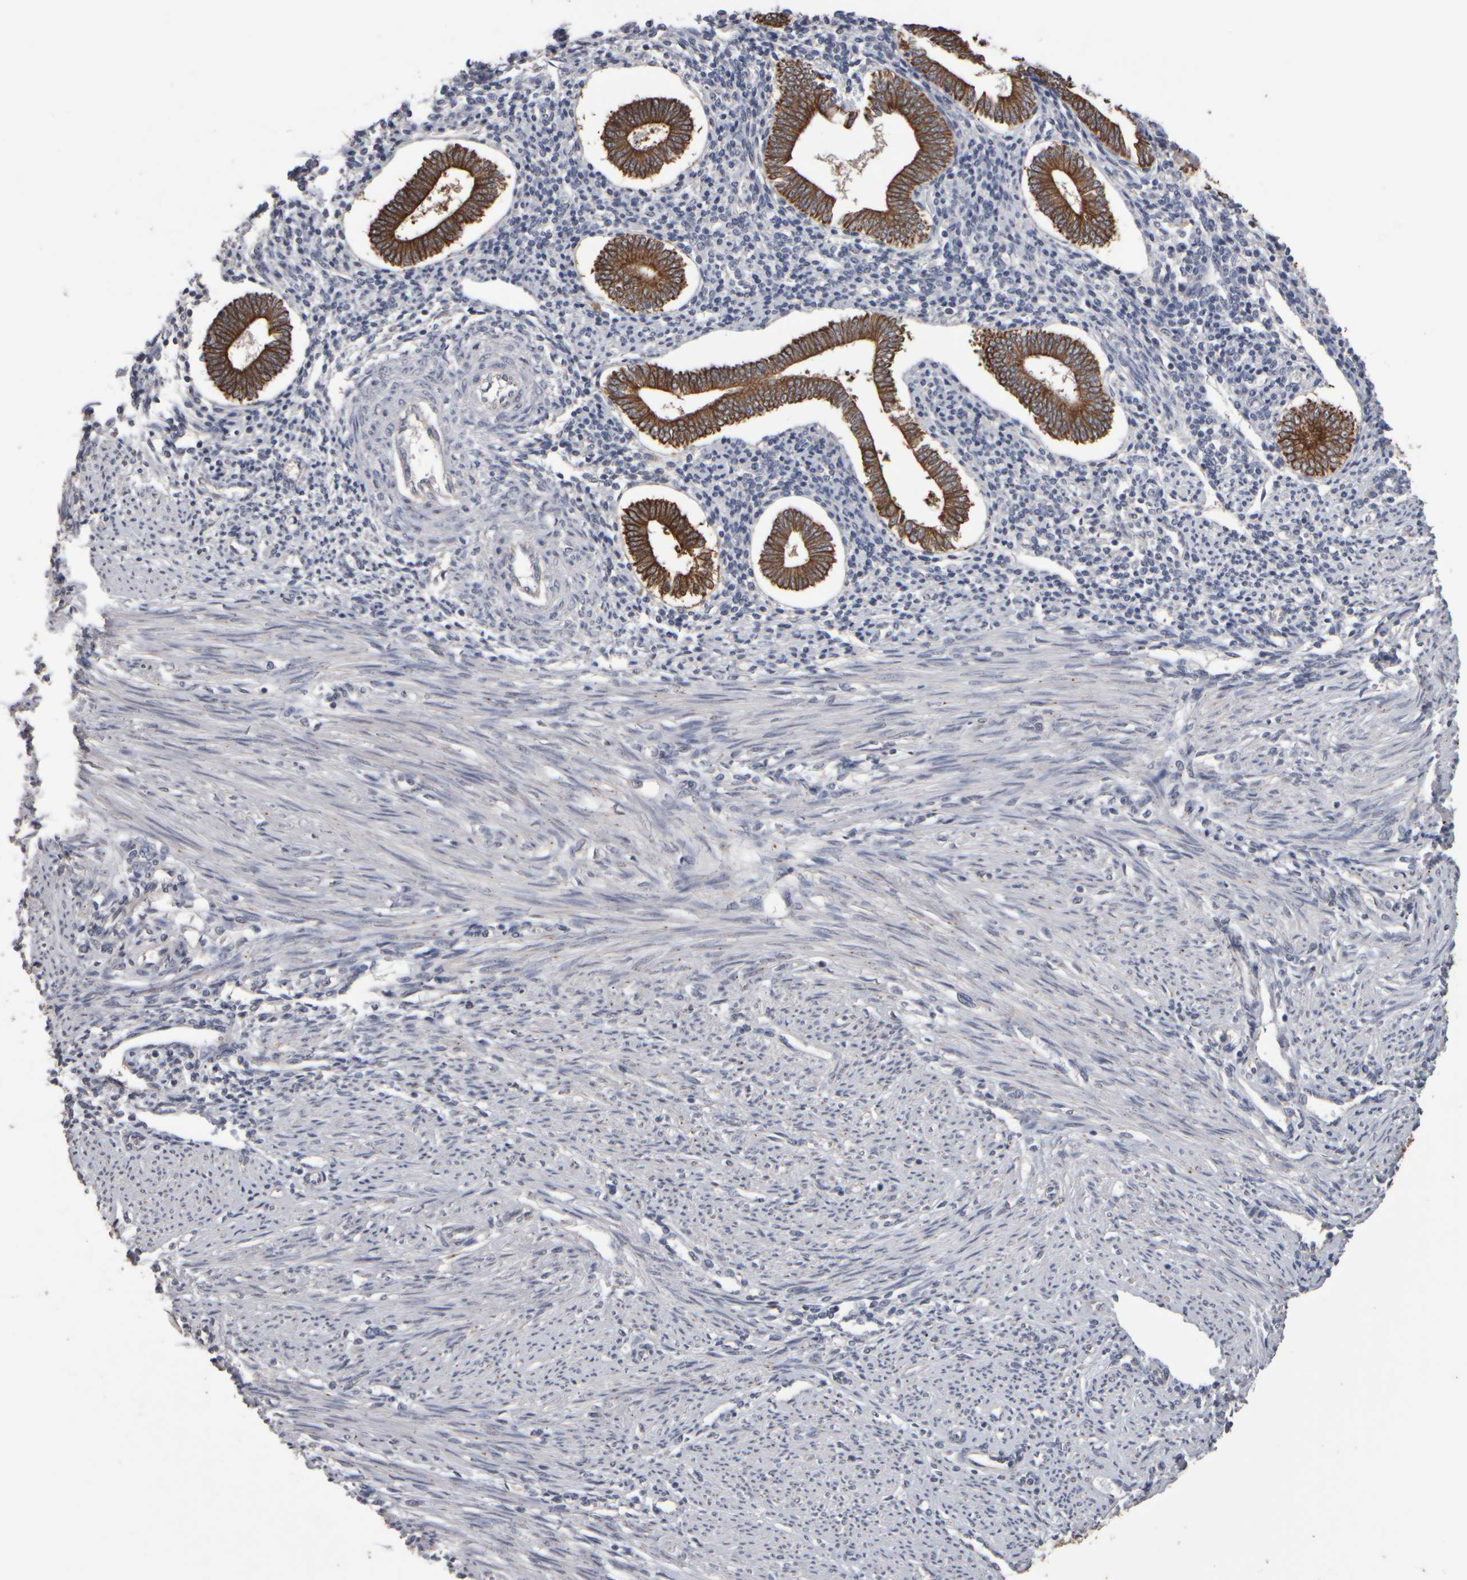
{"staining": {"intensity": "negative", "quantity": "none", "location": "none"}, "tissue": "endometrium", "cell_type": "Cells in endometrial stroma", "image_type": "normal", "snomed": [{"axis": "morphology", "description": "Normal tissue, NOS"}, {"axis": "topography", "description": "Endometrium"}], "caption": "A high-resolution image shows IHC staining of unremarkable endometrium, which shows no significant positivity in cells in endometrial stroma. (IHC, brightfield microscopy, high magnification).", "gene": "EPHX2", "patient": {"sex": "female", "age": 42}}